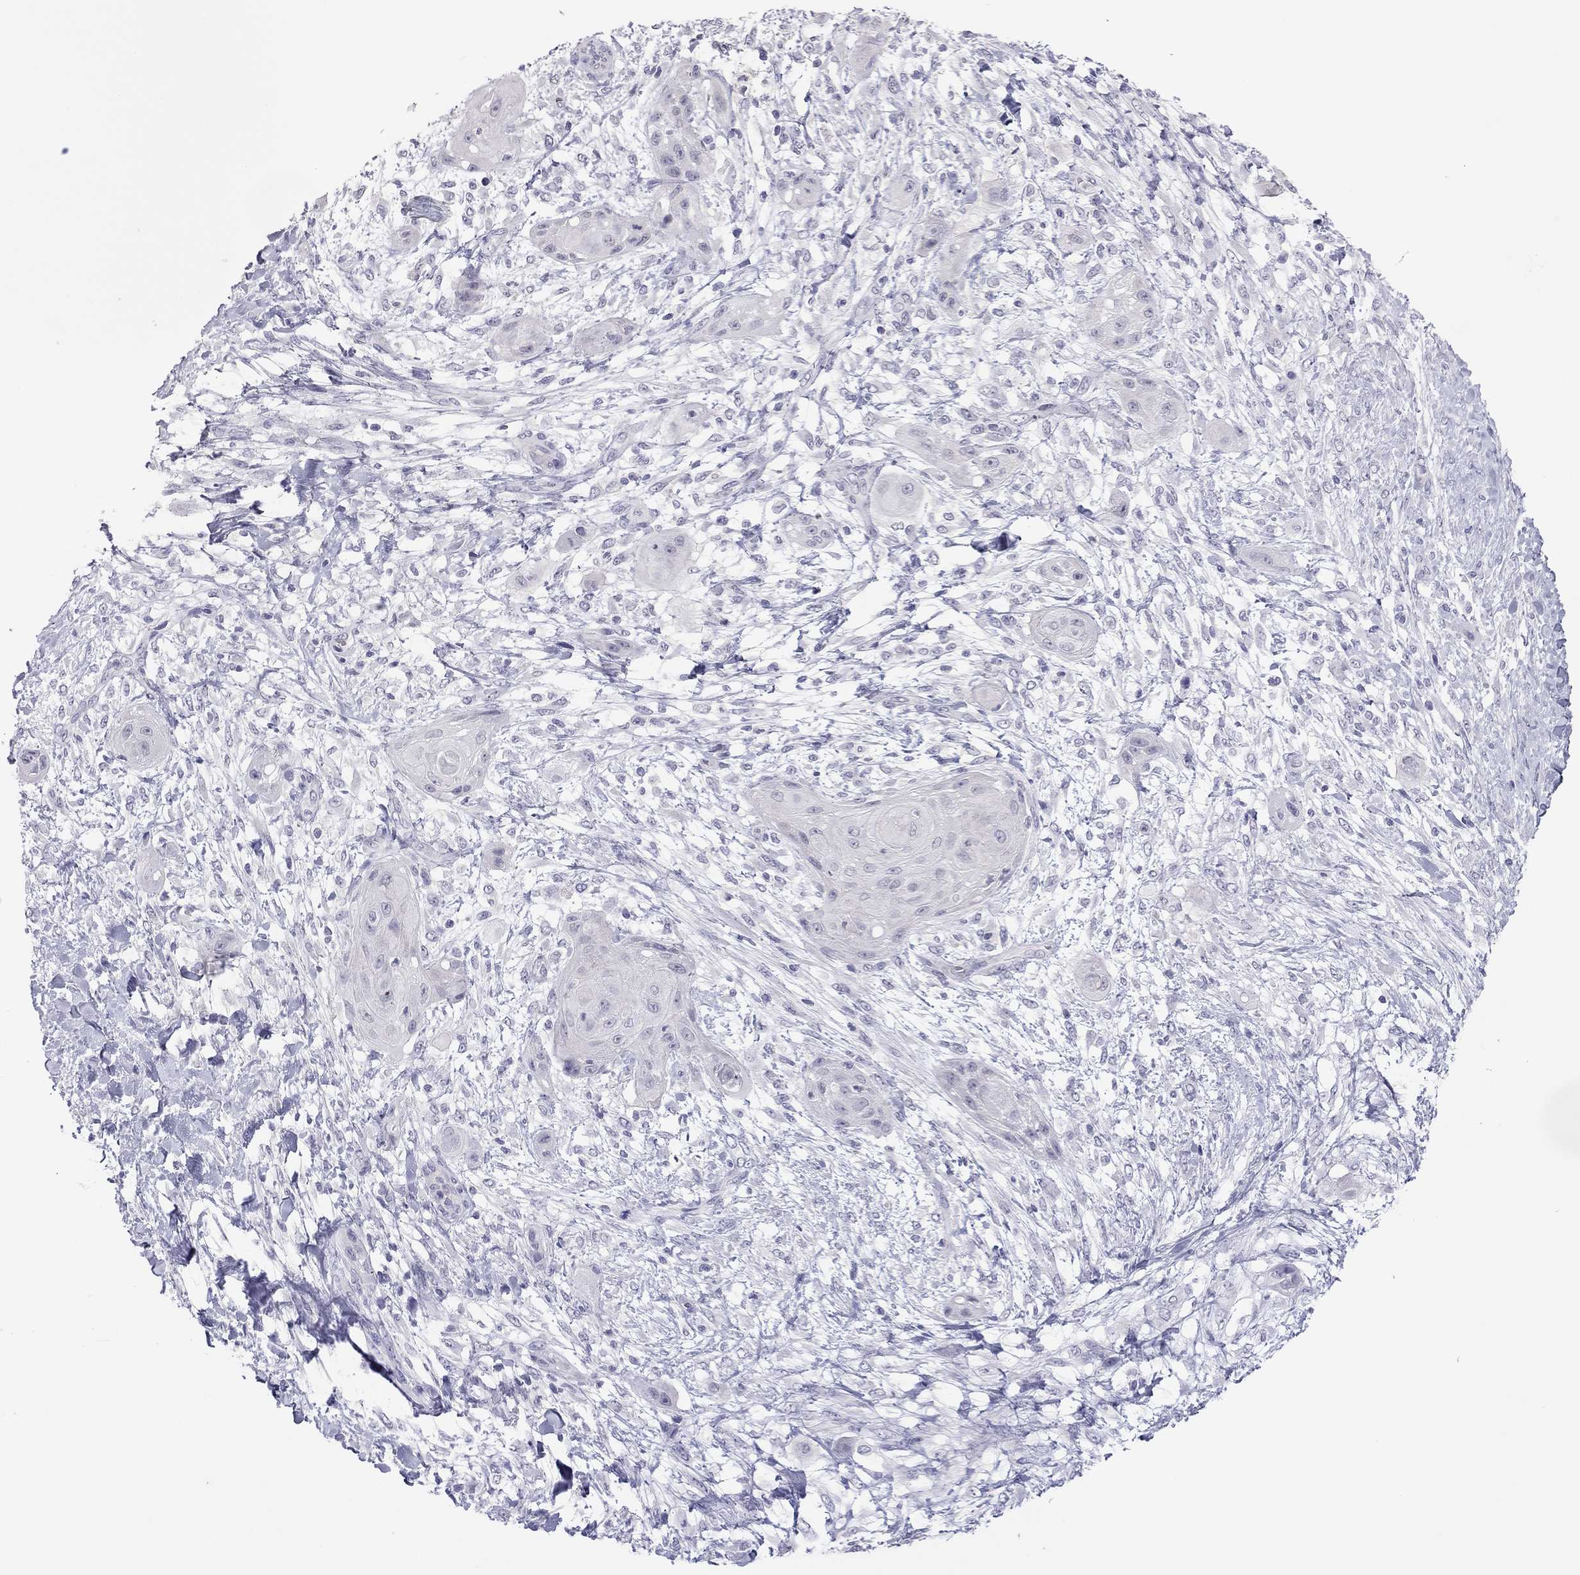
{"staining": {"intensity": "negative", "quantity": "none", "location": "none"}, "tissue": "skin cancer", "cell_type": "Tumor cells", "image_type": "cancer", "snomed": [{"axis": "morphology", "description": "Squamous cell carcinoma, NOS"}, {"axis": "topography", "description": "Skin"}], "caption": "Immunohistochemical staining of skin cancer exhibits no significant expression in tumor cells. (Stains: DAB IHC with hematoxylin counter stain, Microscopy: brightfield microscopy at high magnification).", "gene": "ADORA2A", "patient": {"sex": "male", "age": 62}}